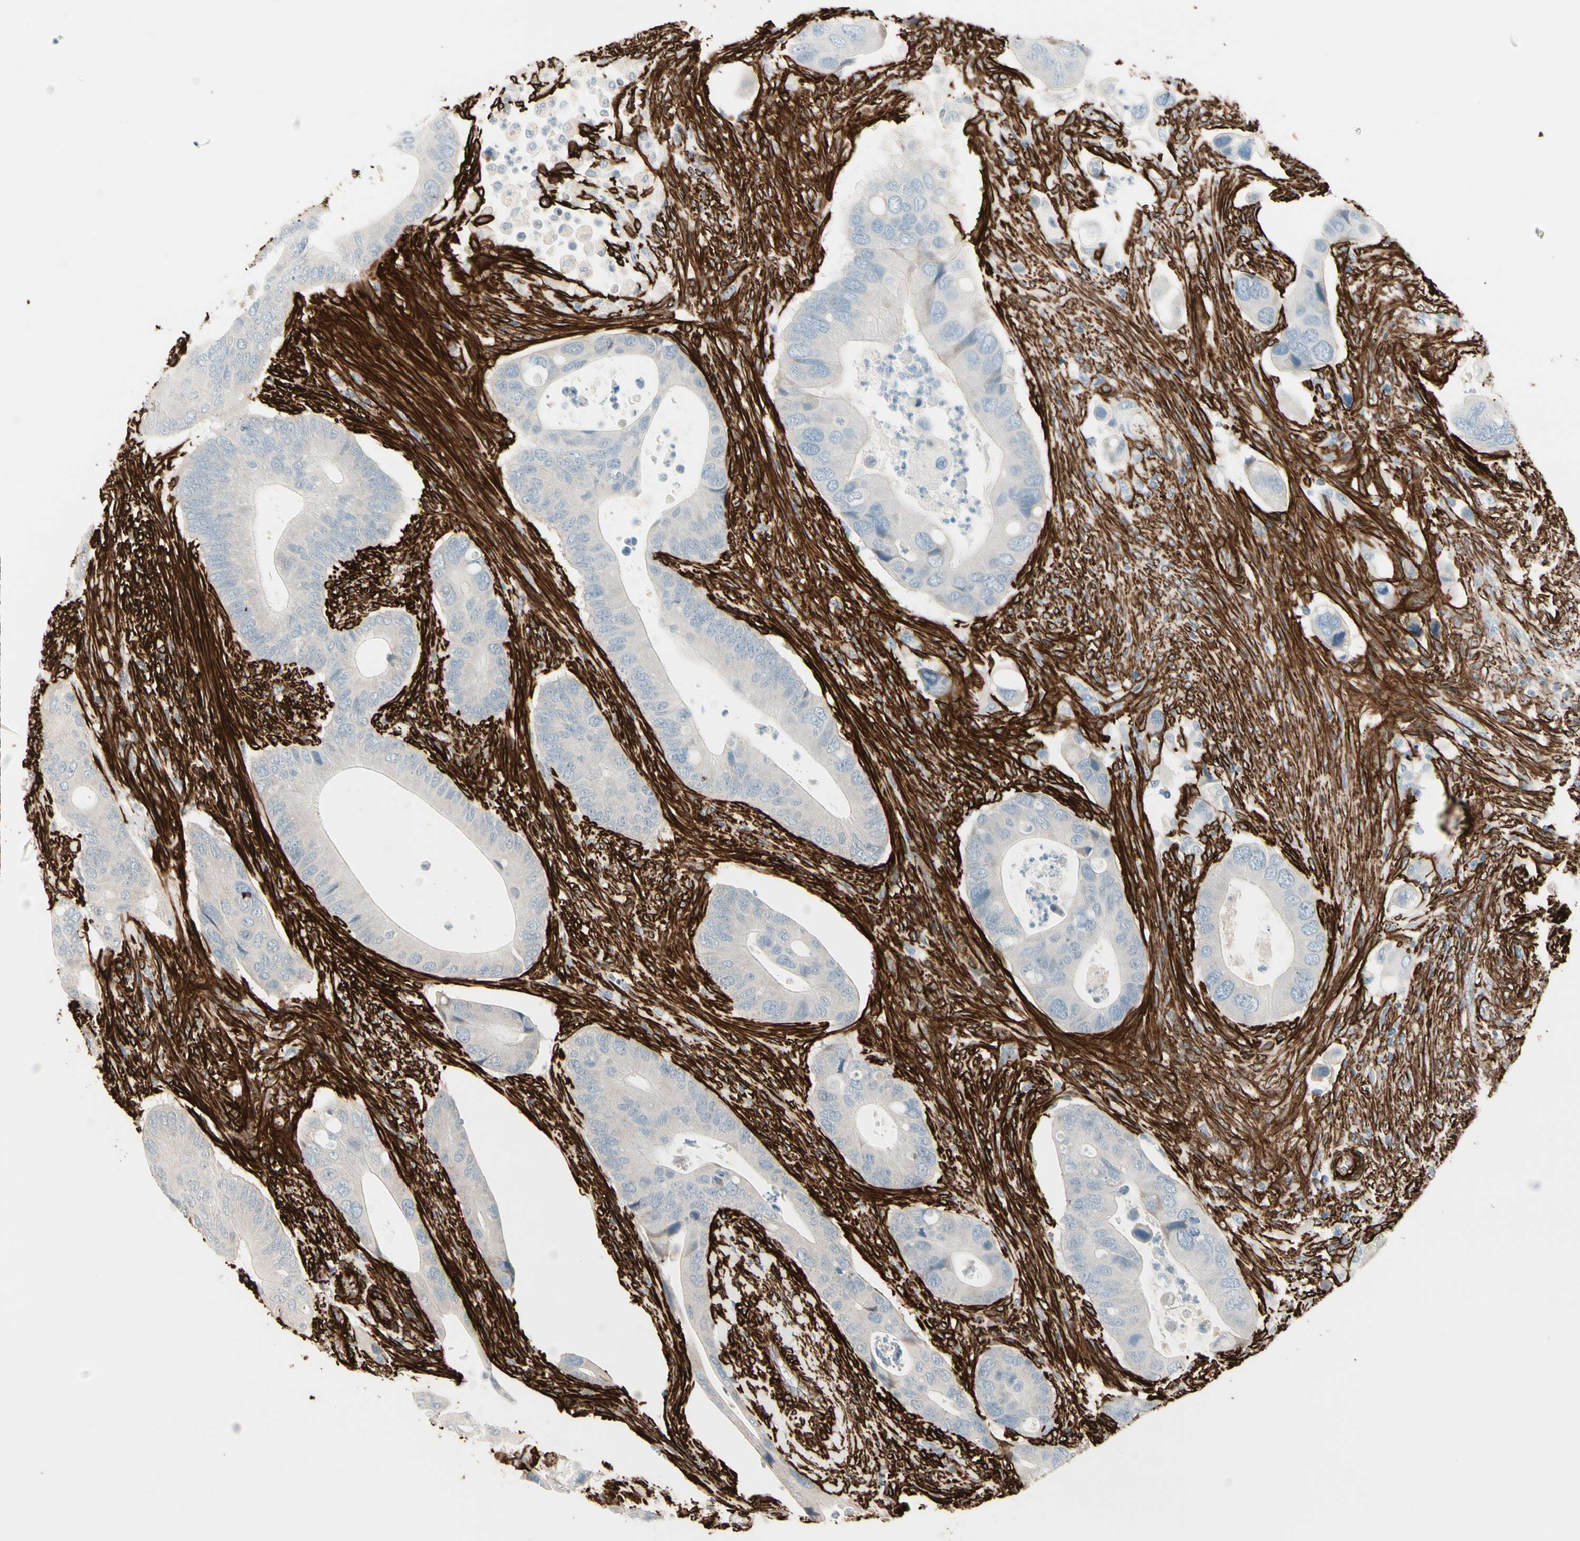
{"staining": {"intensity": "negative", "quantity": "none", "location": "none"}, "tissue": "colorectal cancer", "cell_type": "Tumor cells", "image_type": "cancer", "snomed": [{"axis": "morphology", "description": "Adenocarcinoma, NOS"}, {"axis": "topography", "description": "Rectum"}], "caption": "Immunohistochemistry of colorectal cancer shows no positivity in tumor cells.", "gene": "CALD1", "patient": {"sex": "female", "age": 57}}